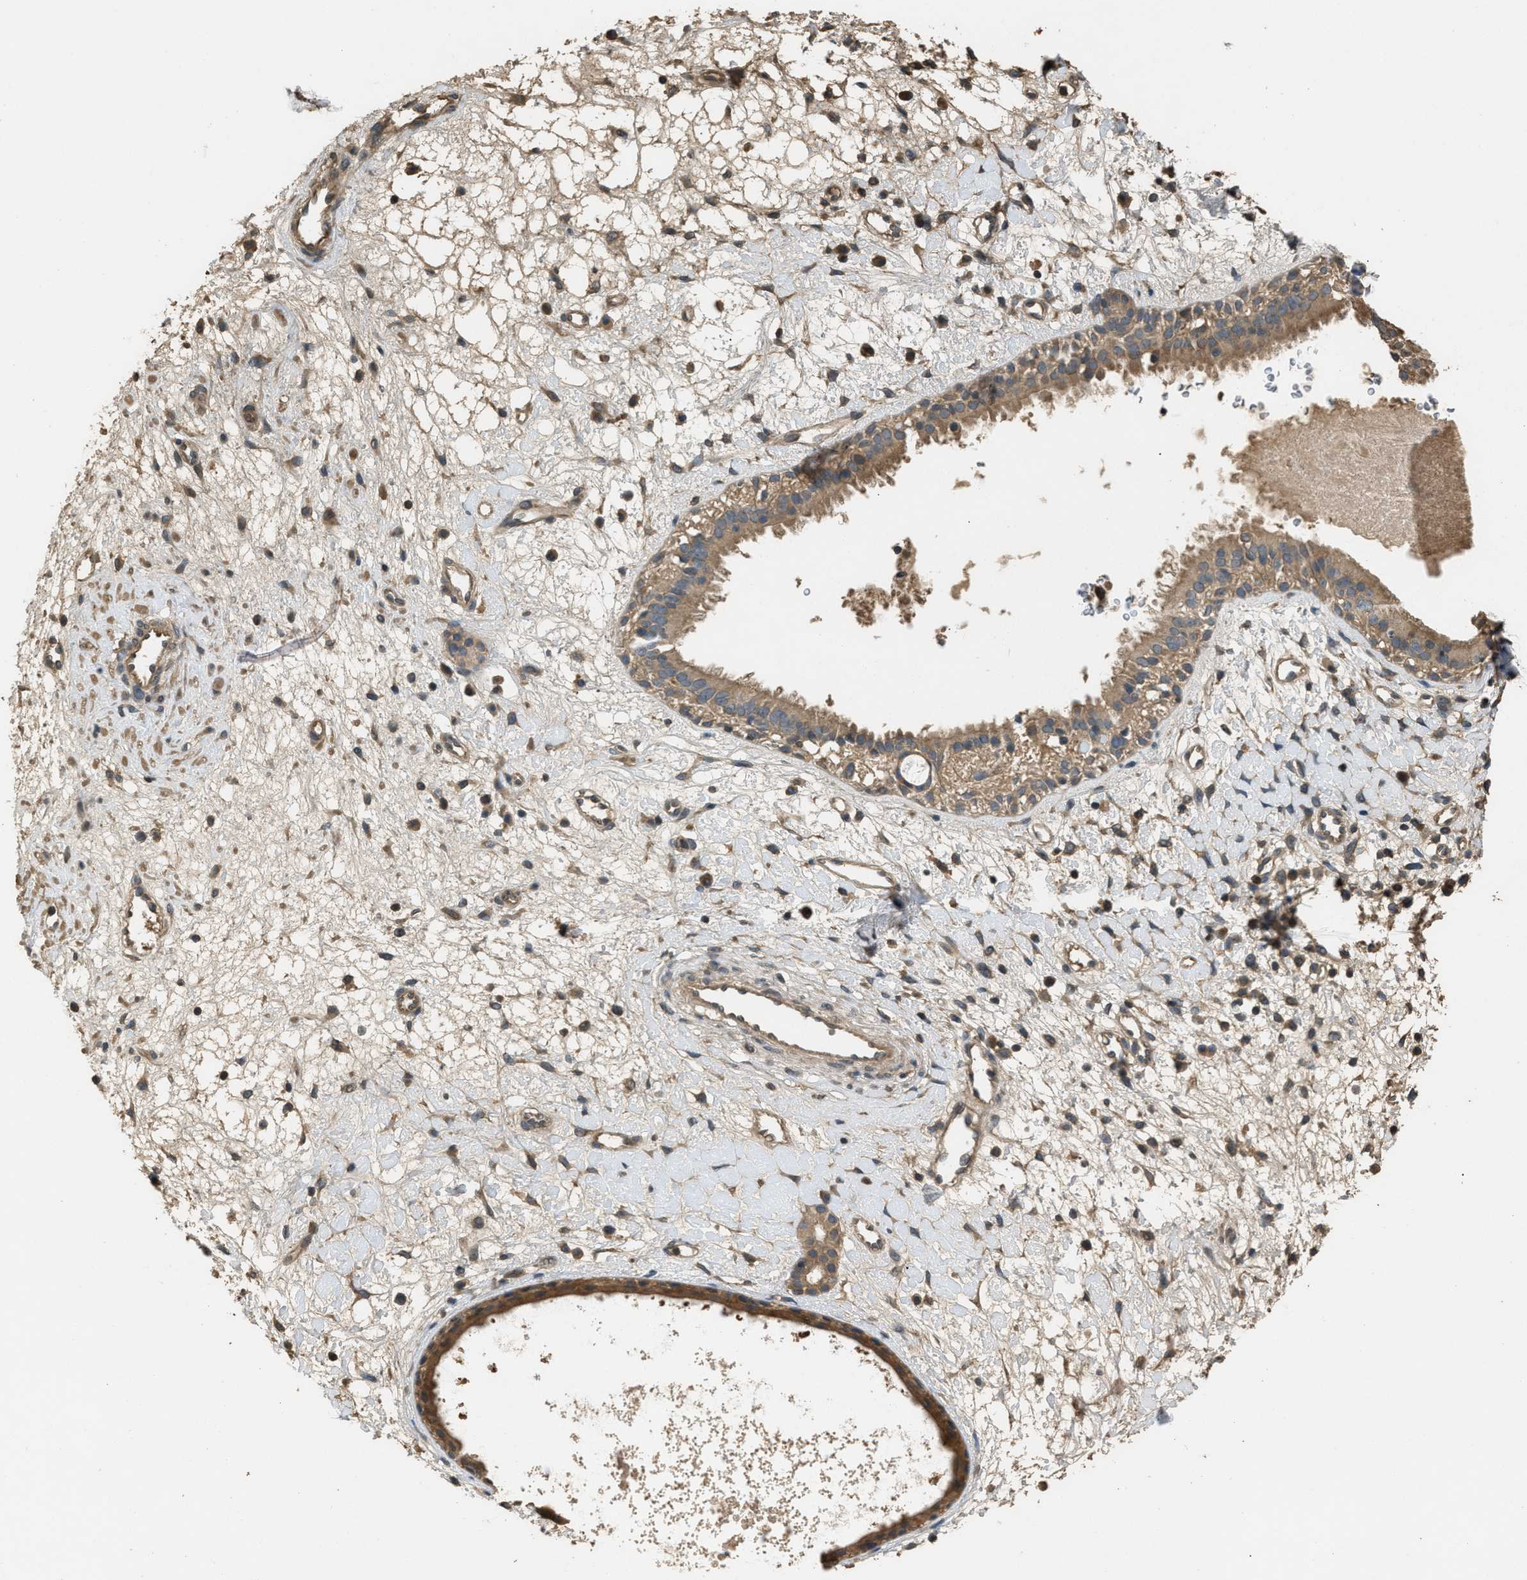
{"staining": {"intensity": "moderate", "quantity": ">75%", "location": "cytoplasmic/membranous"}, "tissue": "nasopharynx", "cell_type": "Respiratory epithelial cells", "image_type": "normal", "snomed": [{"axis": "morphology", "description": "Normal tissue, NOS"}, {"axis": "topography", "description": "Nasopharynx"}], "caption": "DAB immunohistochemical staining of unremarkable nasopharynx shows moderate cytoplasmic/membranous protein positivity in approximately >75% of respiratory epithelial cells.", "gene": "ARHGDIA", "patient": {"sex": "male", "age": 22}}